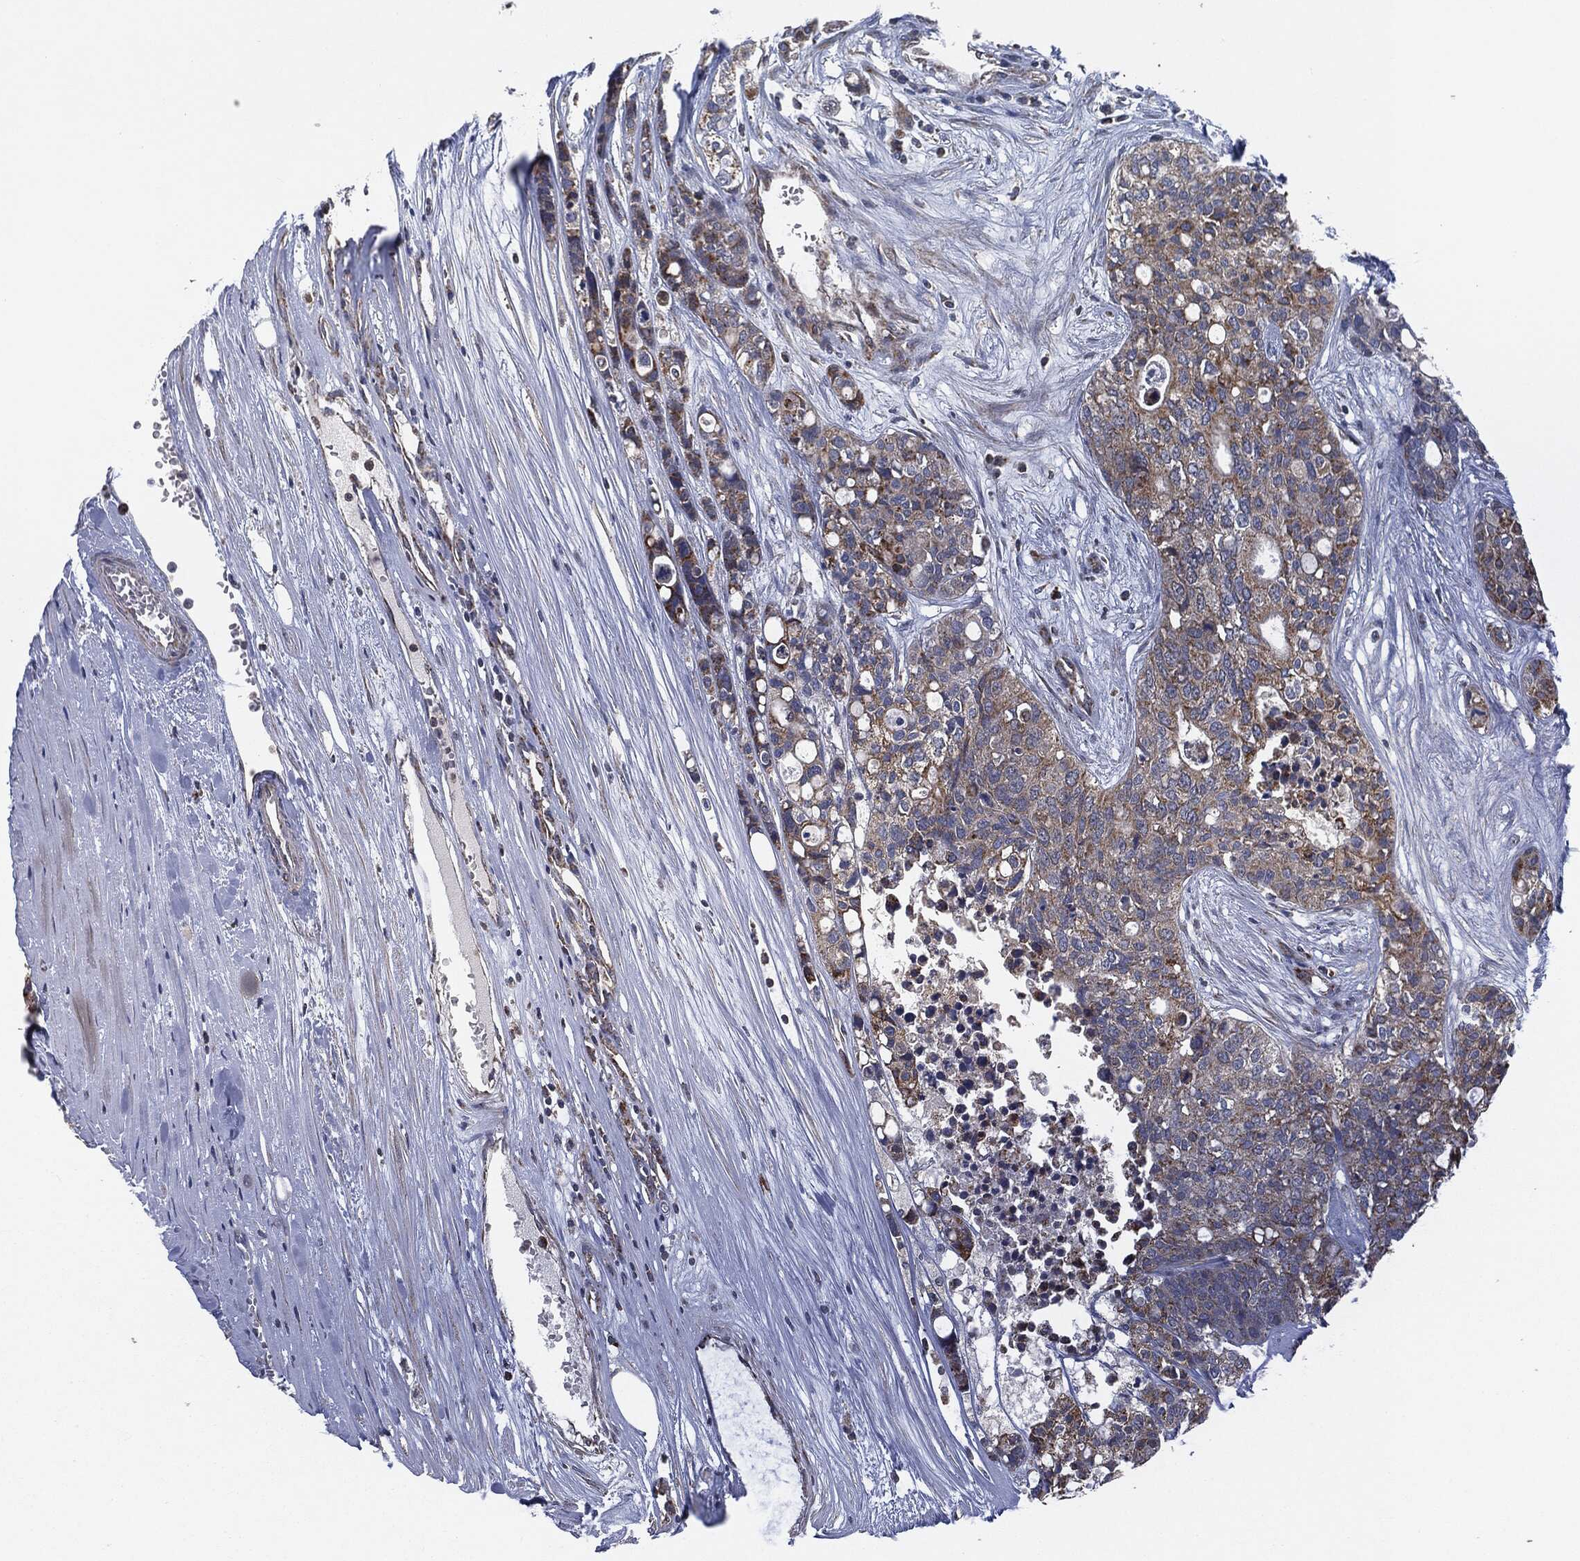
{"staining": {"intensity": "moderate", "quantity": "25%-75%", "location": "cytoplasmic/membranous"}, "tissue": "carcinoid", "cell_type": "Tumor cells", "image_type": "cancer", "snomed": [{"axis": "morphology", "description": "Carcinoid, malignant, NOS"}, {"axis": "topography", "description": "Colon"}], "caption": "Human malignant carcinoid stained for a protein (brown) reveals moderate cytoplasmic/membranous positive staining in approximately 25%-75% of tumor cells.", "gene": "MTOR", "patient": {"sex": "male", "age": 81}}